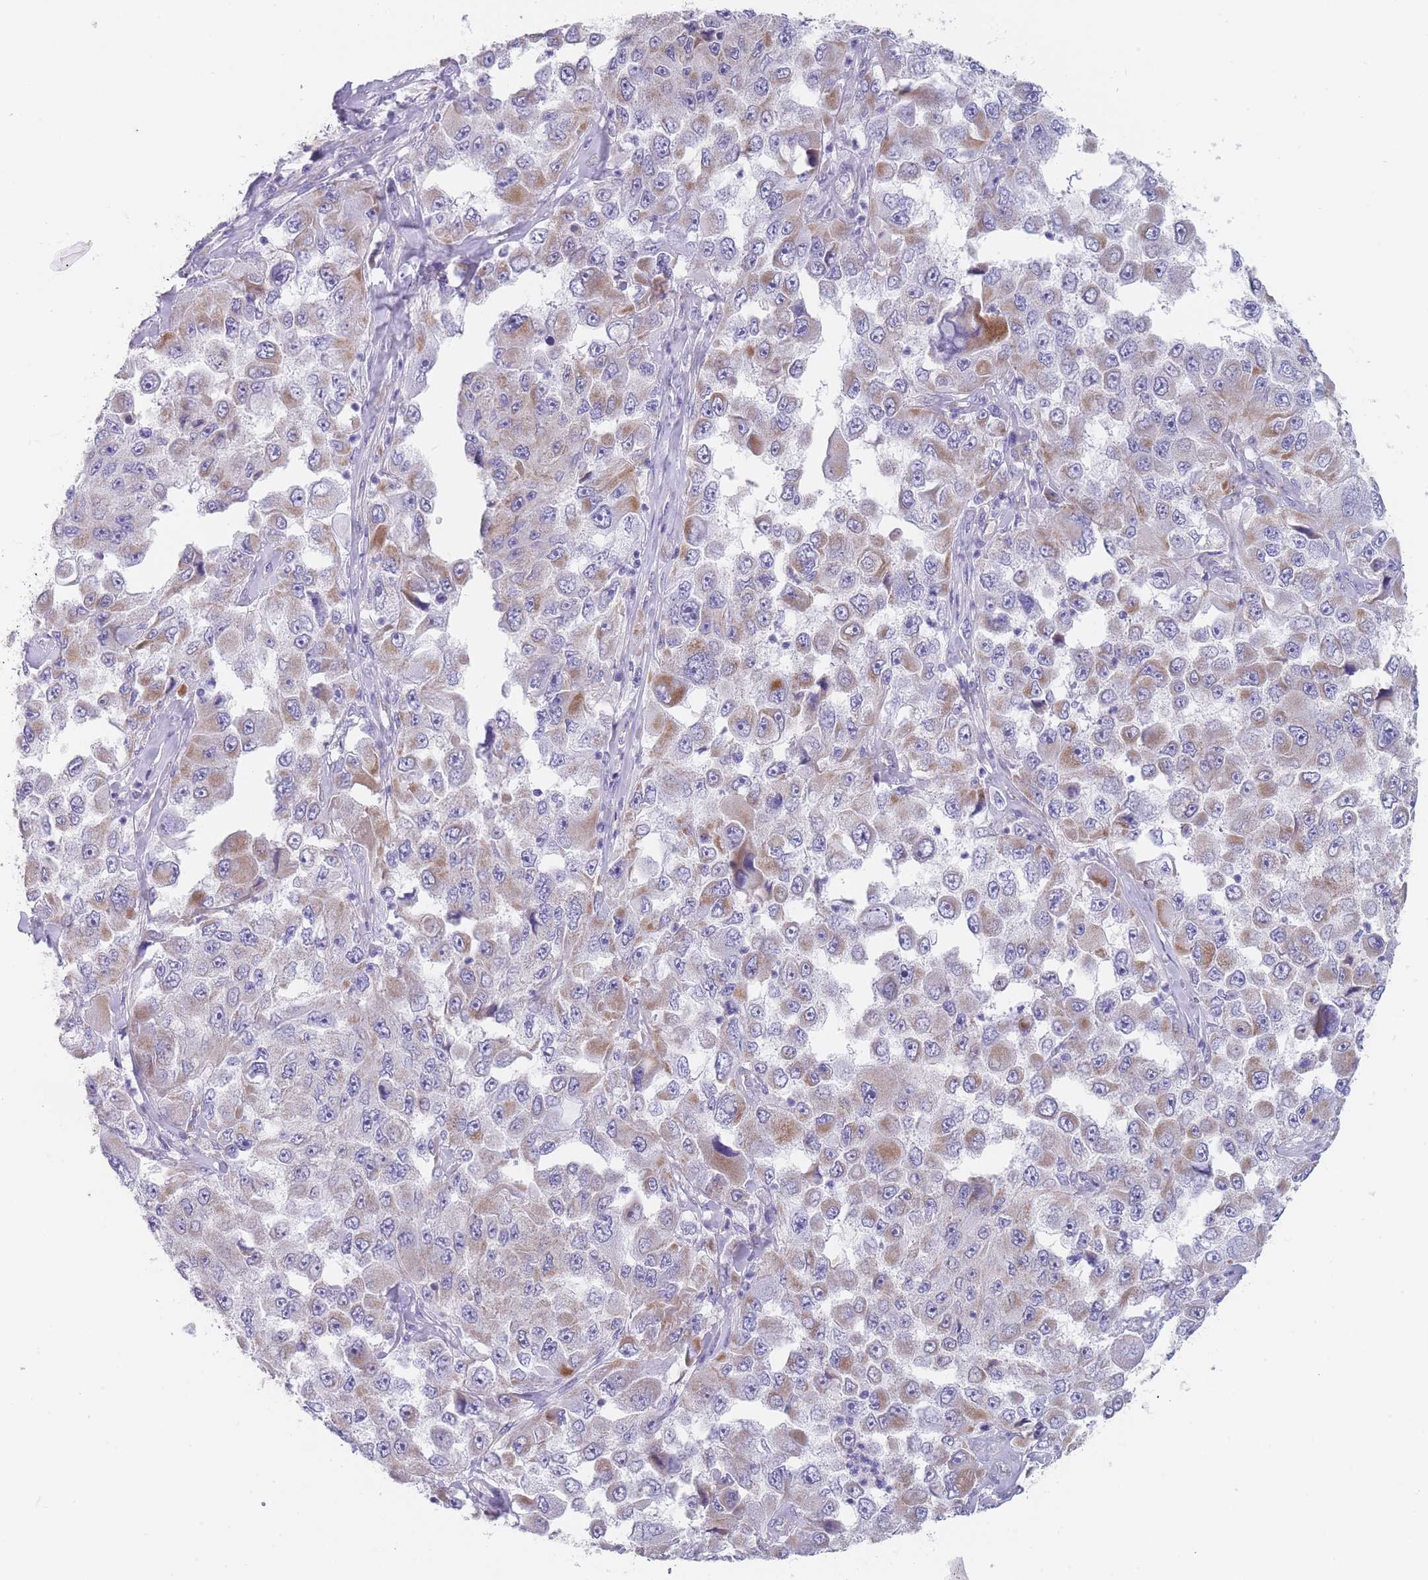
{"staining": {"intensity": "moderate", "quantity": ">75%", "location": "cytoplasmic/membranous"}, "tissue": "melanoma", "cell_type": "Tumor cells", "image_type": "cancer", "snomed": [{"axis": "morphology", "description": "Malignant melanoma, Metastatic site"}, {"axis": "topography", "description": "Lymph node"}], "caption": "Malignant melanoma (metastatic site) stained with DAB (3,3'-diaminobenzidine) immunohistochemistry (IHC) displays medium levels of moderate cytoplasmic/membranous staining in approximately >75% of tumor cells.", "gene": "MRPS14", "patient": {"sex": "male", "age": 62}}